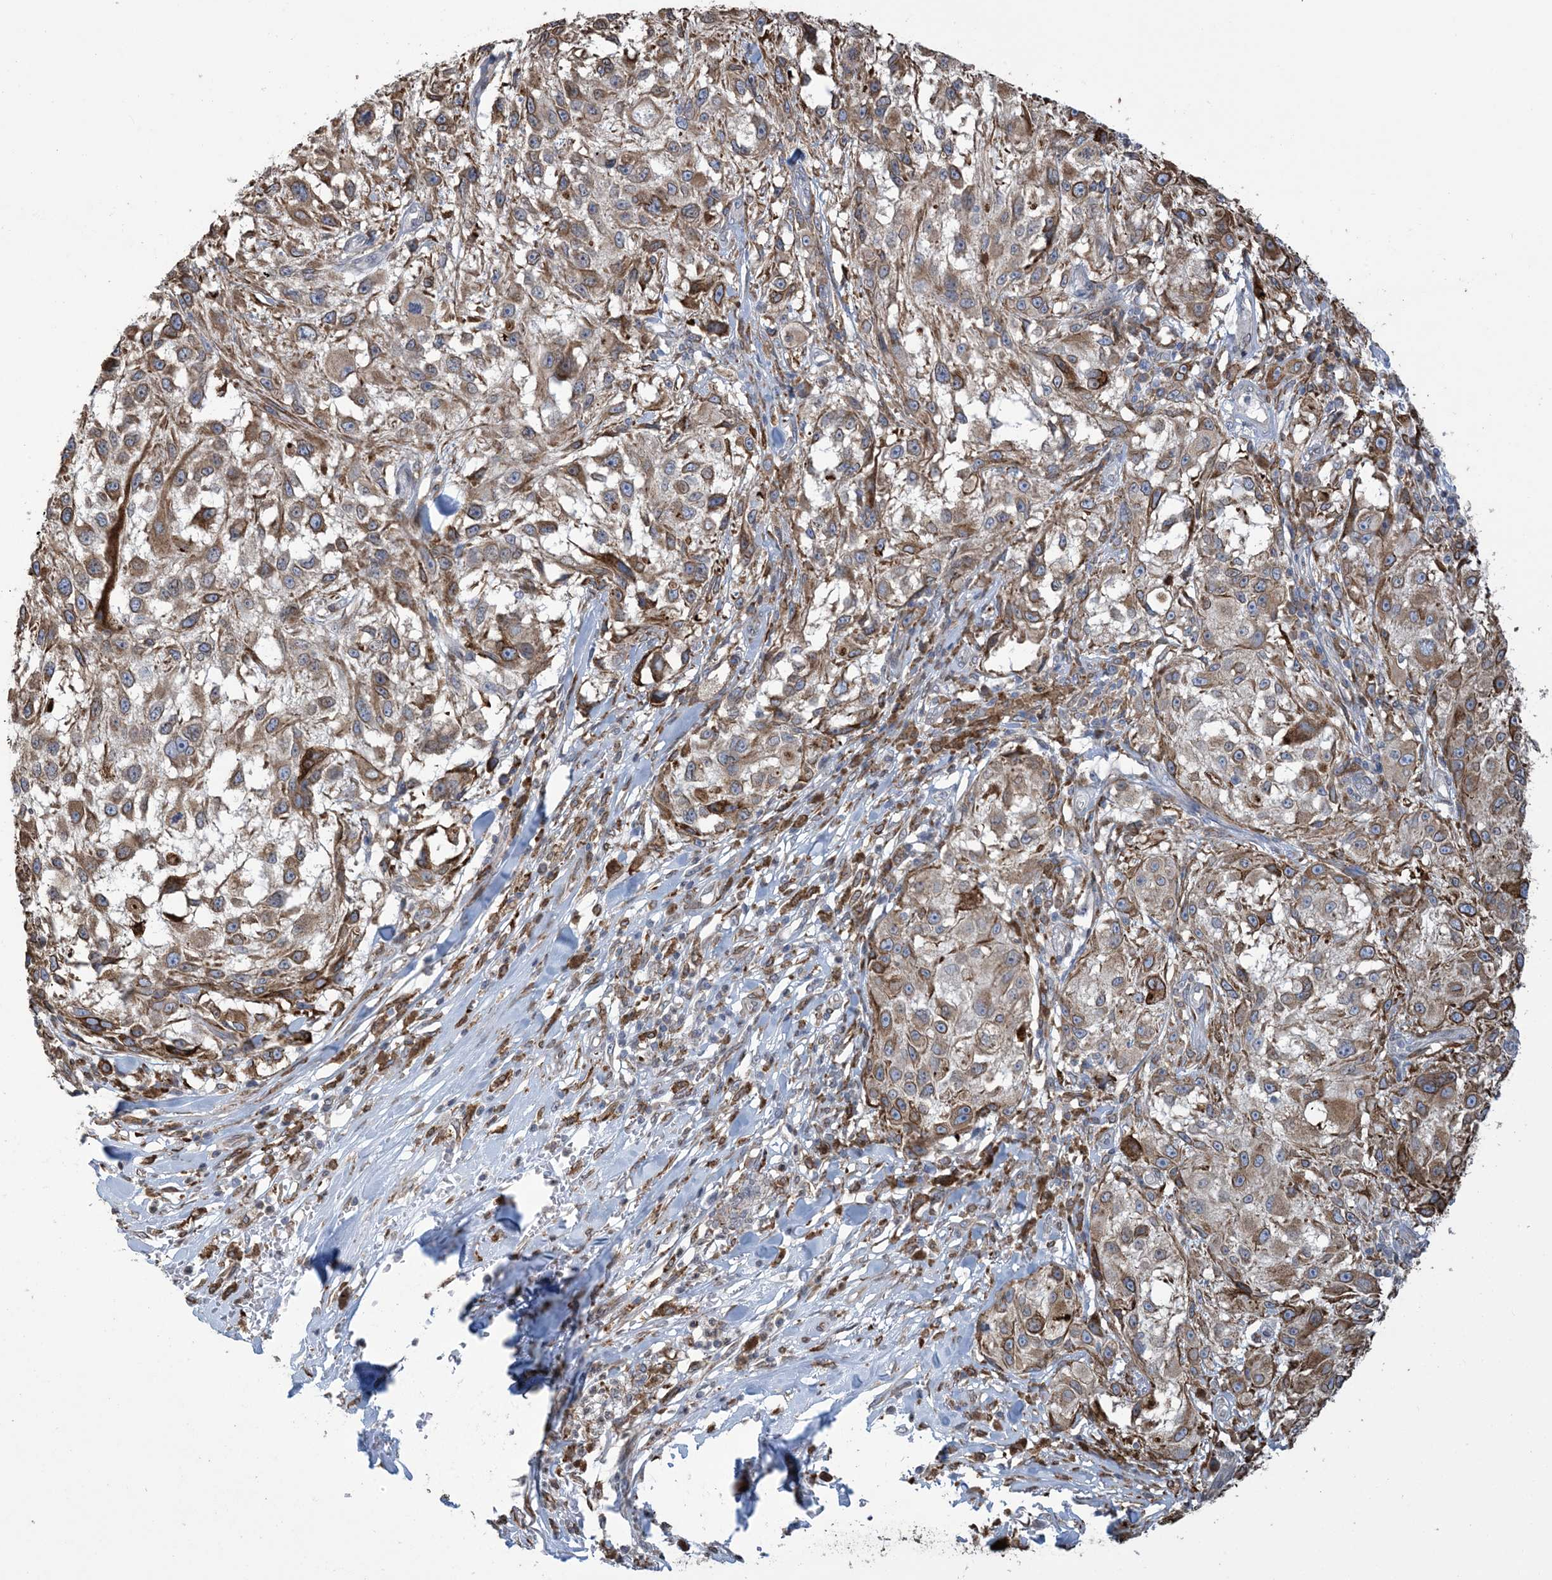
{"staining": {"intensity": "moderate", "quantity": ">75%", "location": "cytoplasmic/membranous"}, "tissue": "melanoma", "cell_type": "Tumor cells", "image_type": "cancer", "snomed": [{"axis": "morphology", "description": "Necrosis, NOS"}, {"axis": "morphology", "description": "Malignant melanoma, NOS"}, {"axis": "topography", "description": "Skin"}], "caption": "DAB immunohistochemical staining of human malignant melanoma shows moderate cytoplasmic/membranous protein positivity in about >75% of tumor cells.", "gene": "SHANK1", "patient": {"sex": "female", "age": 87}}